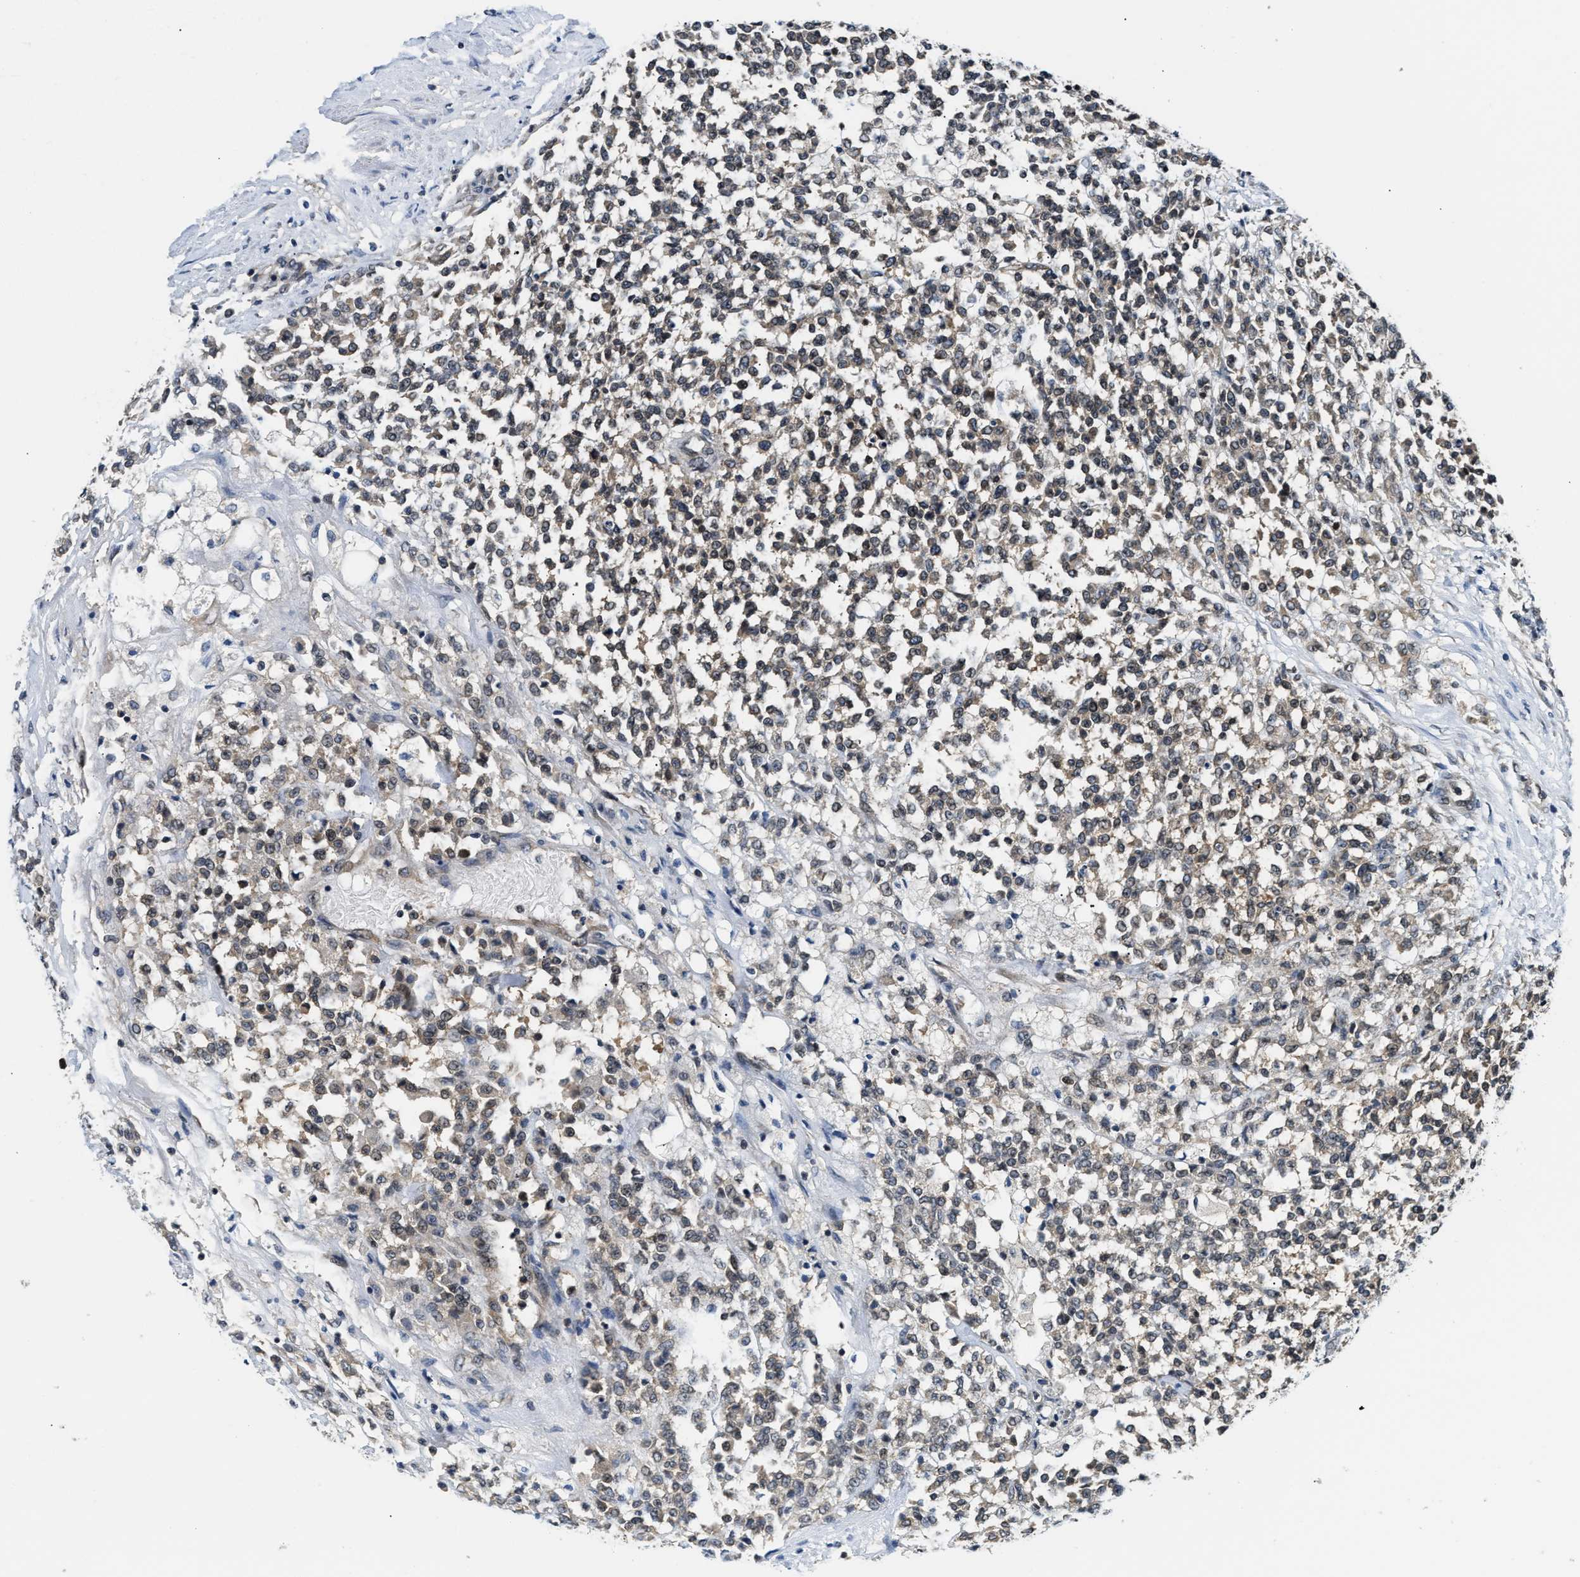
{"staining": {"intensity": "weak", "quantity": ">75%", "location": "cytoplasmic/membranous"}, "tissue": "testis cancer", "cell_type": "Tumor cells", "image_type": "cancer", "snomed": [{"axis": "morphology", "description": "Seminoma, NOS"}, {"axis": "topography", "description": "Testis"}], "caption": "A low amount of weak cytoplasmic/membranous positivity is seen in about >75% of tumor cells in testis cancer (seminoma) tissue.", "gene": "RAB29", "patient": {"sex": "male", "age": 59}}